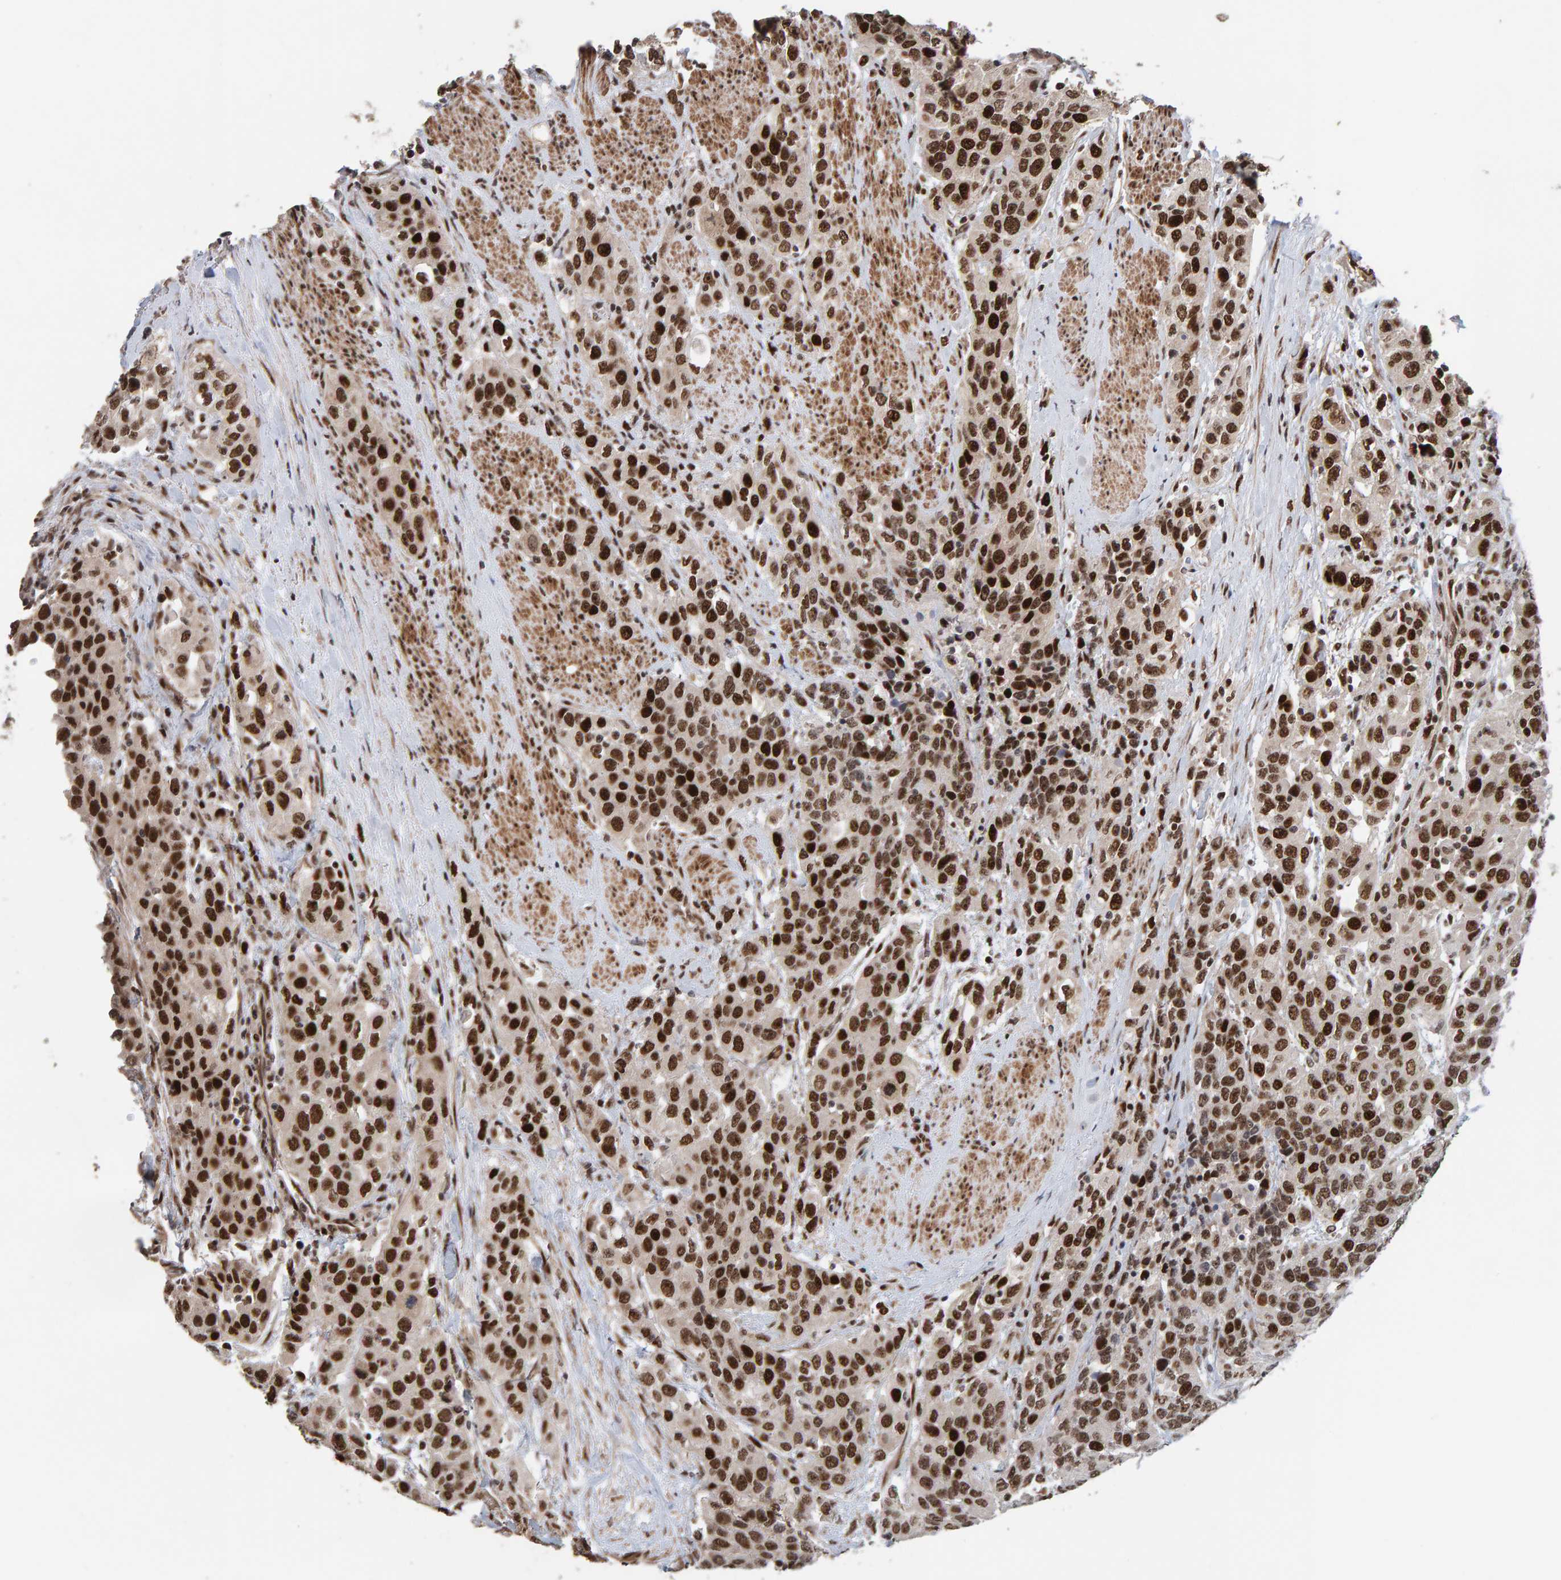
{"staining": {"intensity": "strong", "quantity": ">75%", "location": "nuclear"}, "tissue": "urothelial cancer", "cell_type": "Tumor cells", "image_type": "cancer", "snomed": [{"axis": "morphology", "description": "Urothelial carcinoma, High grade"}, {"axis": "topography", "description": "Urinary bladder"}], "caption": "IHC staining of urothelial cancer, which exhibits high levels of strong nuclear positivity in about >75% of tumor cells indicating strong nuclear protein positivity. The staining was performed using DAB (3,3'-diaminobenzidine) (brown) for protein detection and nuclei were counterstained in hematoxylin (blue).", "gene": "CHD4", "patient": {"sex": "female", "age": 80}}